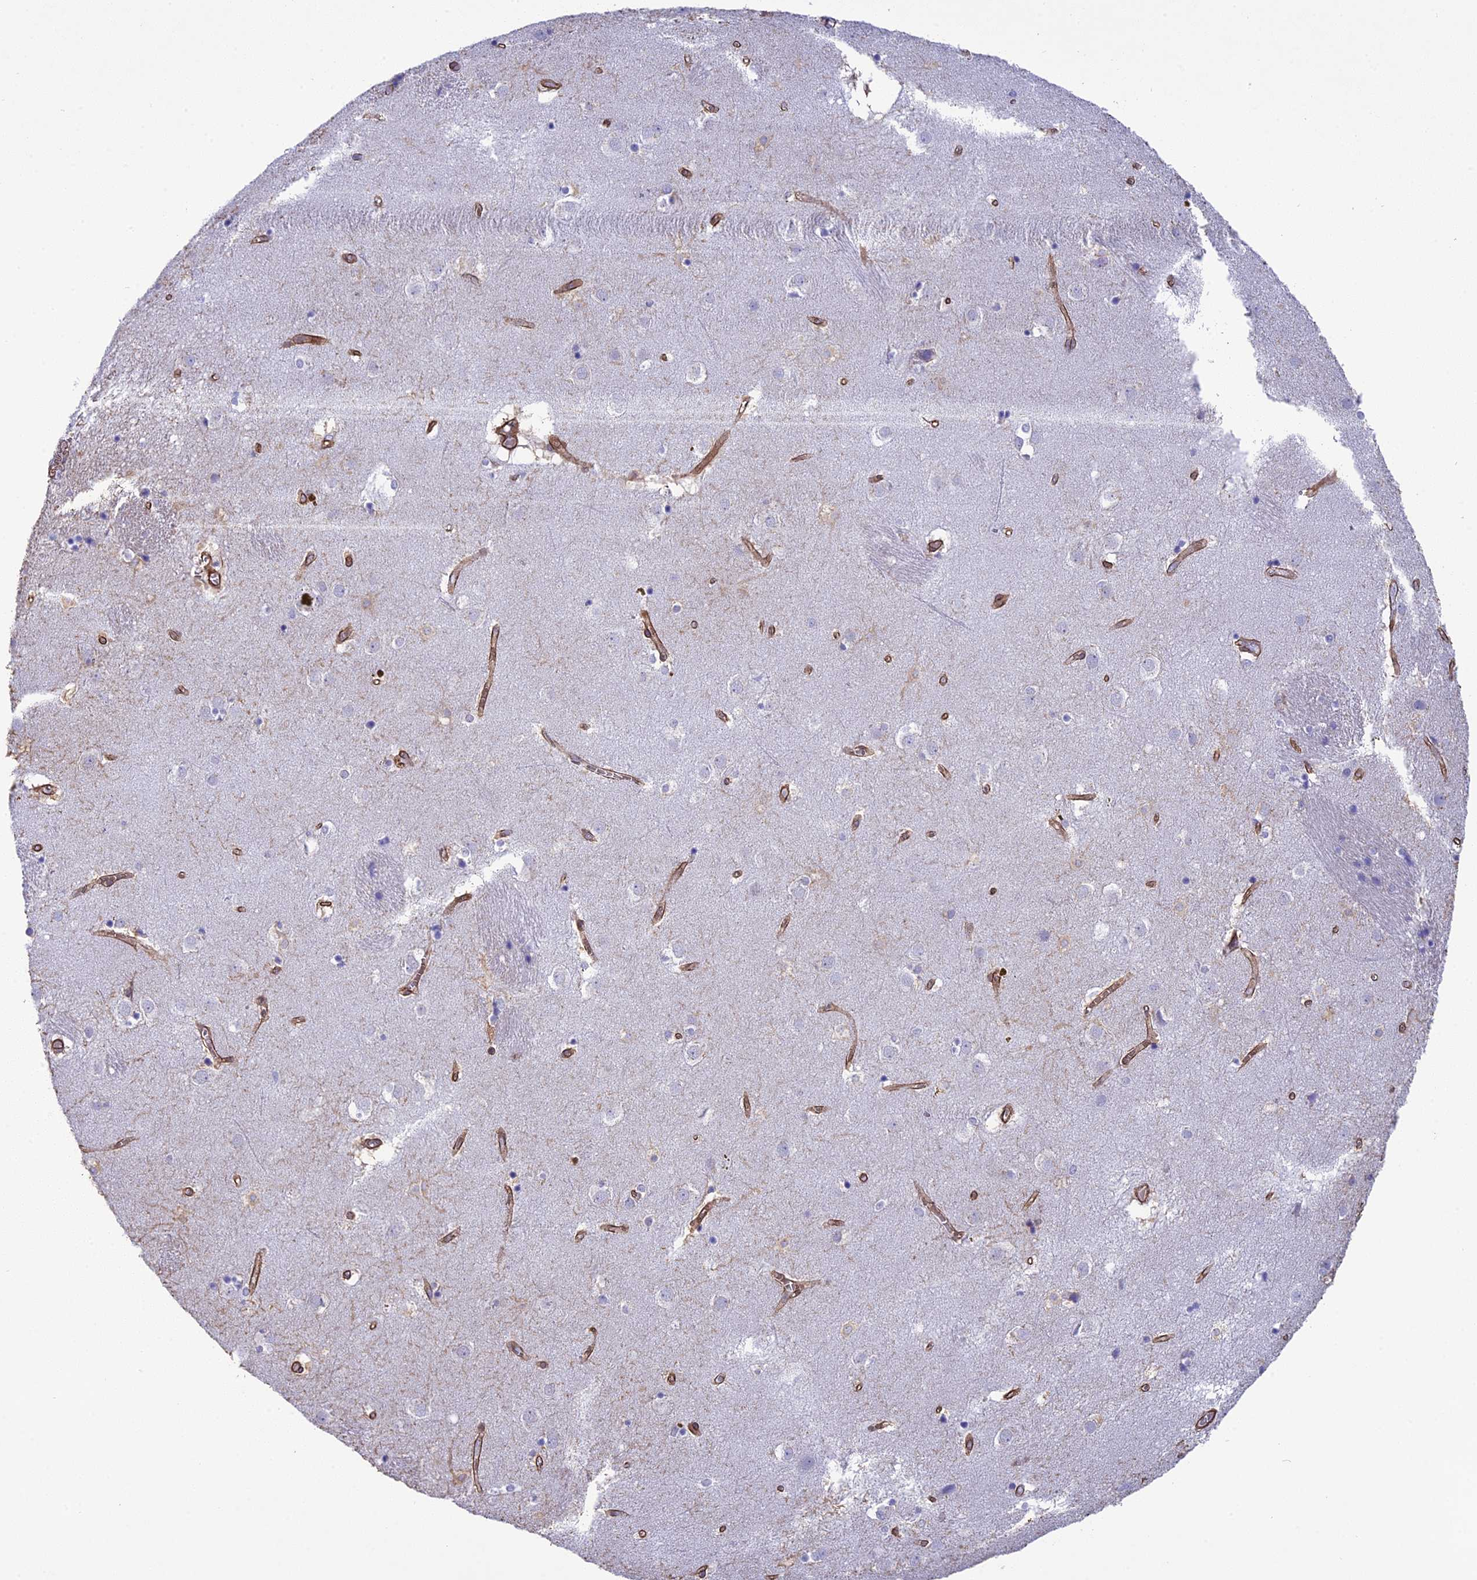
{"staining": {"intensity": "negative", "quantity": "none", "location": "none"}, "tissue": "caudate", "cell_type": "Glial cells", "image_type": "normal", "snomed": [{"axis": "morphology", "description": "Normal tissue, NOS"}, {"axis": "topography", "description": "Lateral ventricle wall"}], "caption": "Glial cells show no significant expression in benign caudate. (DAB immunohistochemistry, high magnification).", "gene": "TNS1", "patient": {"sex": "male", "age": 70}}